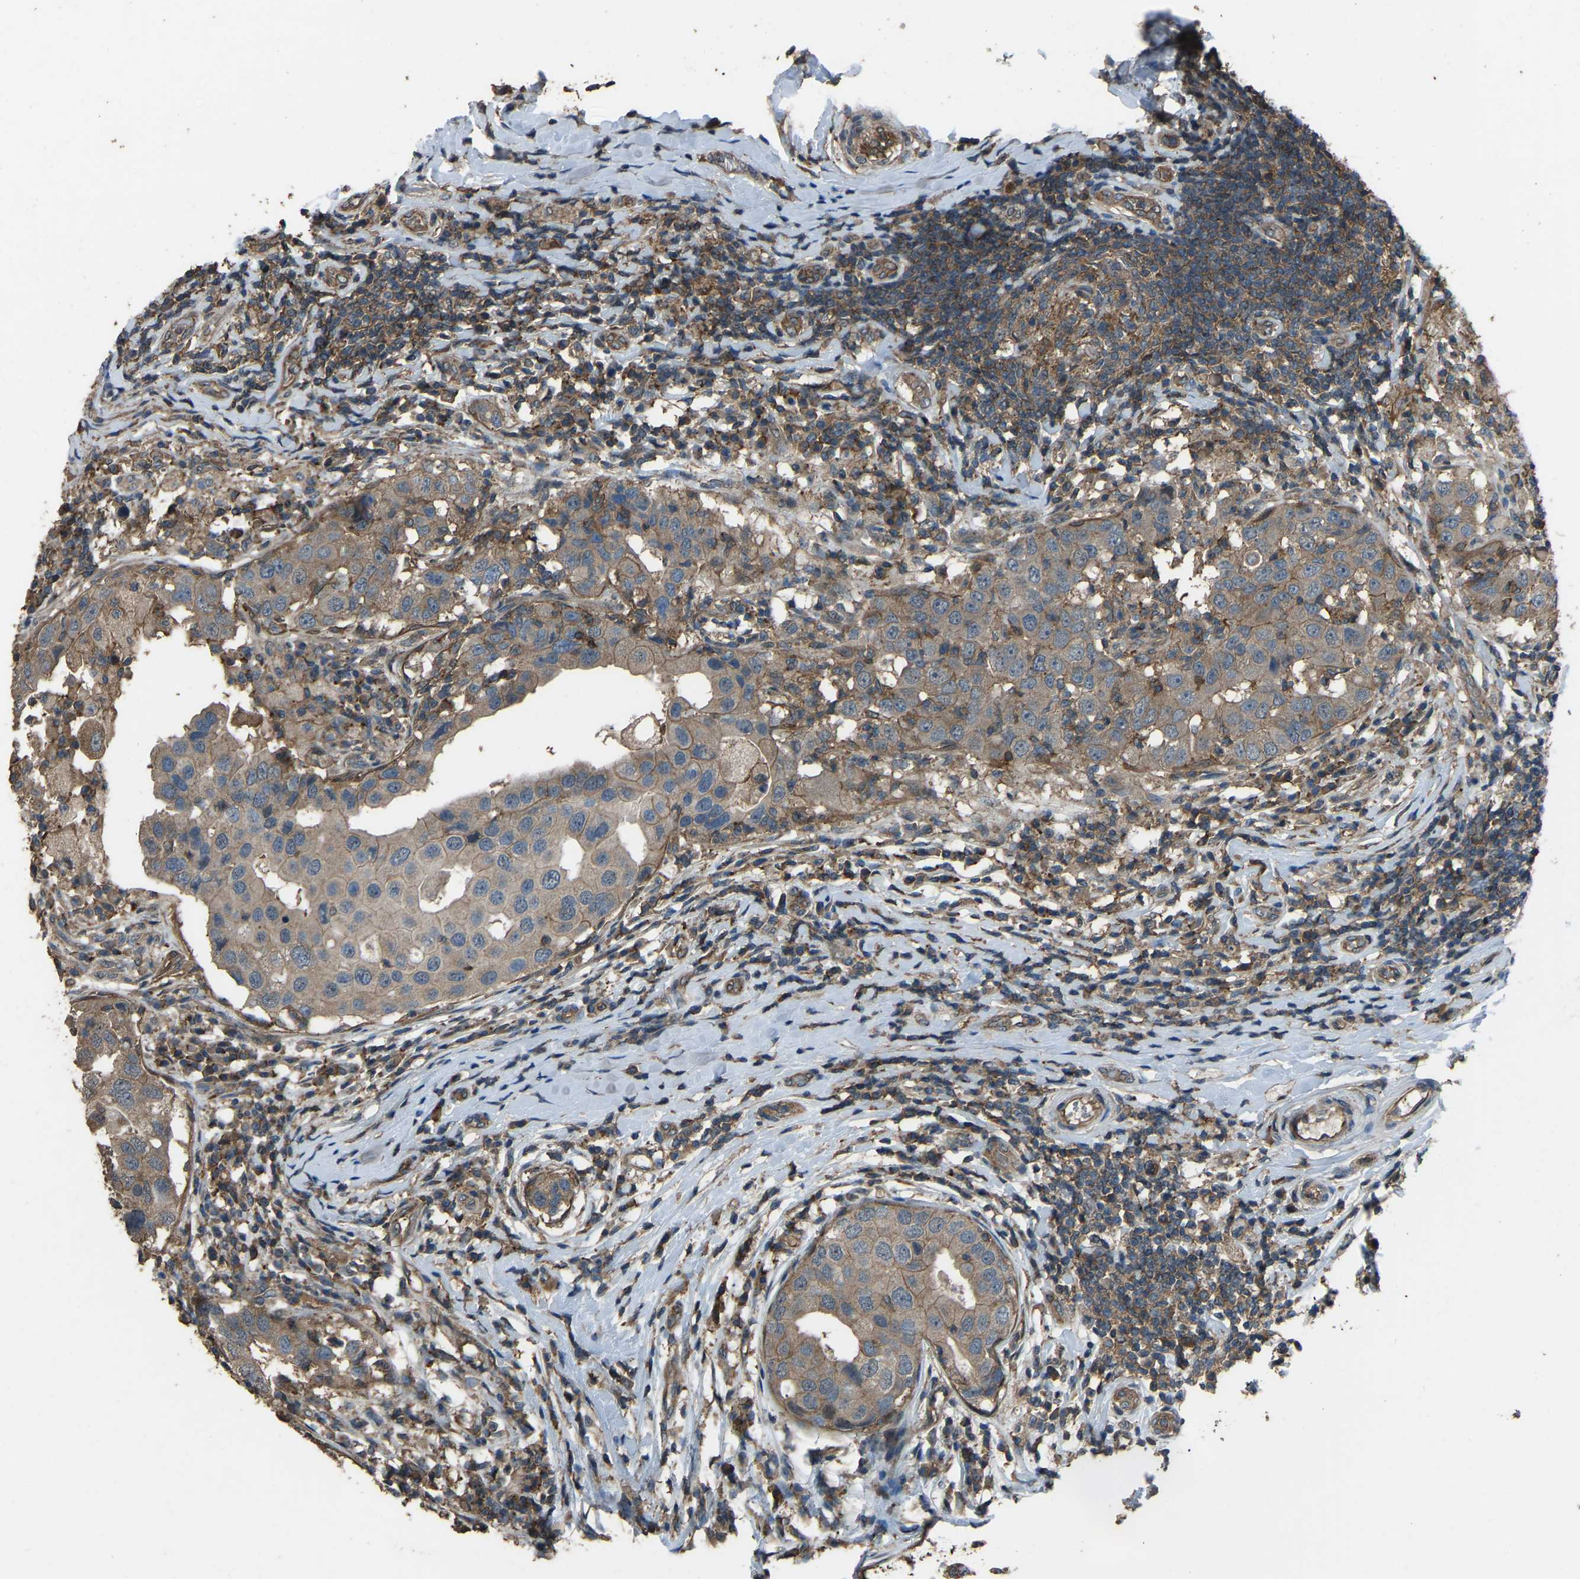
{"staining": {"intensity": "moderate", "quantity": ">75%", "location": "cytoplasmic/membranous"}, "tissue": "breast cancer", "cell_type": "Tumor cells", "image_type": "cancer", "snomed": [{"axis": "morphology", "description": "Duct carcinoma"}, {"axis": "topography", "description": "Breast"}], "caption": "An IHC photomicrograph of tumor tissue is shown. Protein staining in brown labels moderate cytoplasmic/membranous positivity in breast cancer (infiltrating ductal carcinoma) within tumor cells.", "gene": "SLC4A2", "patient": {"sex": "female", "age": 27}}